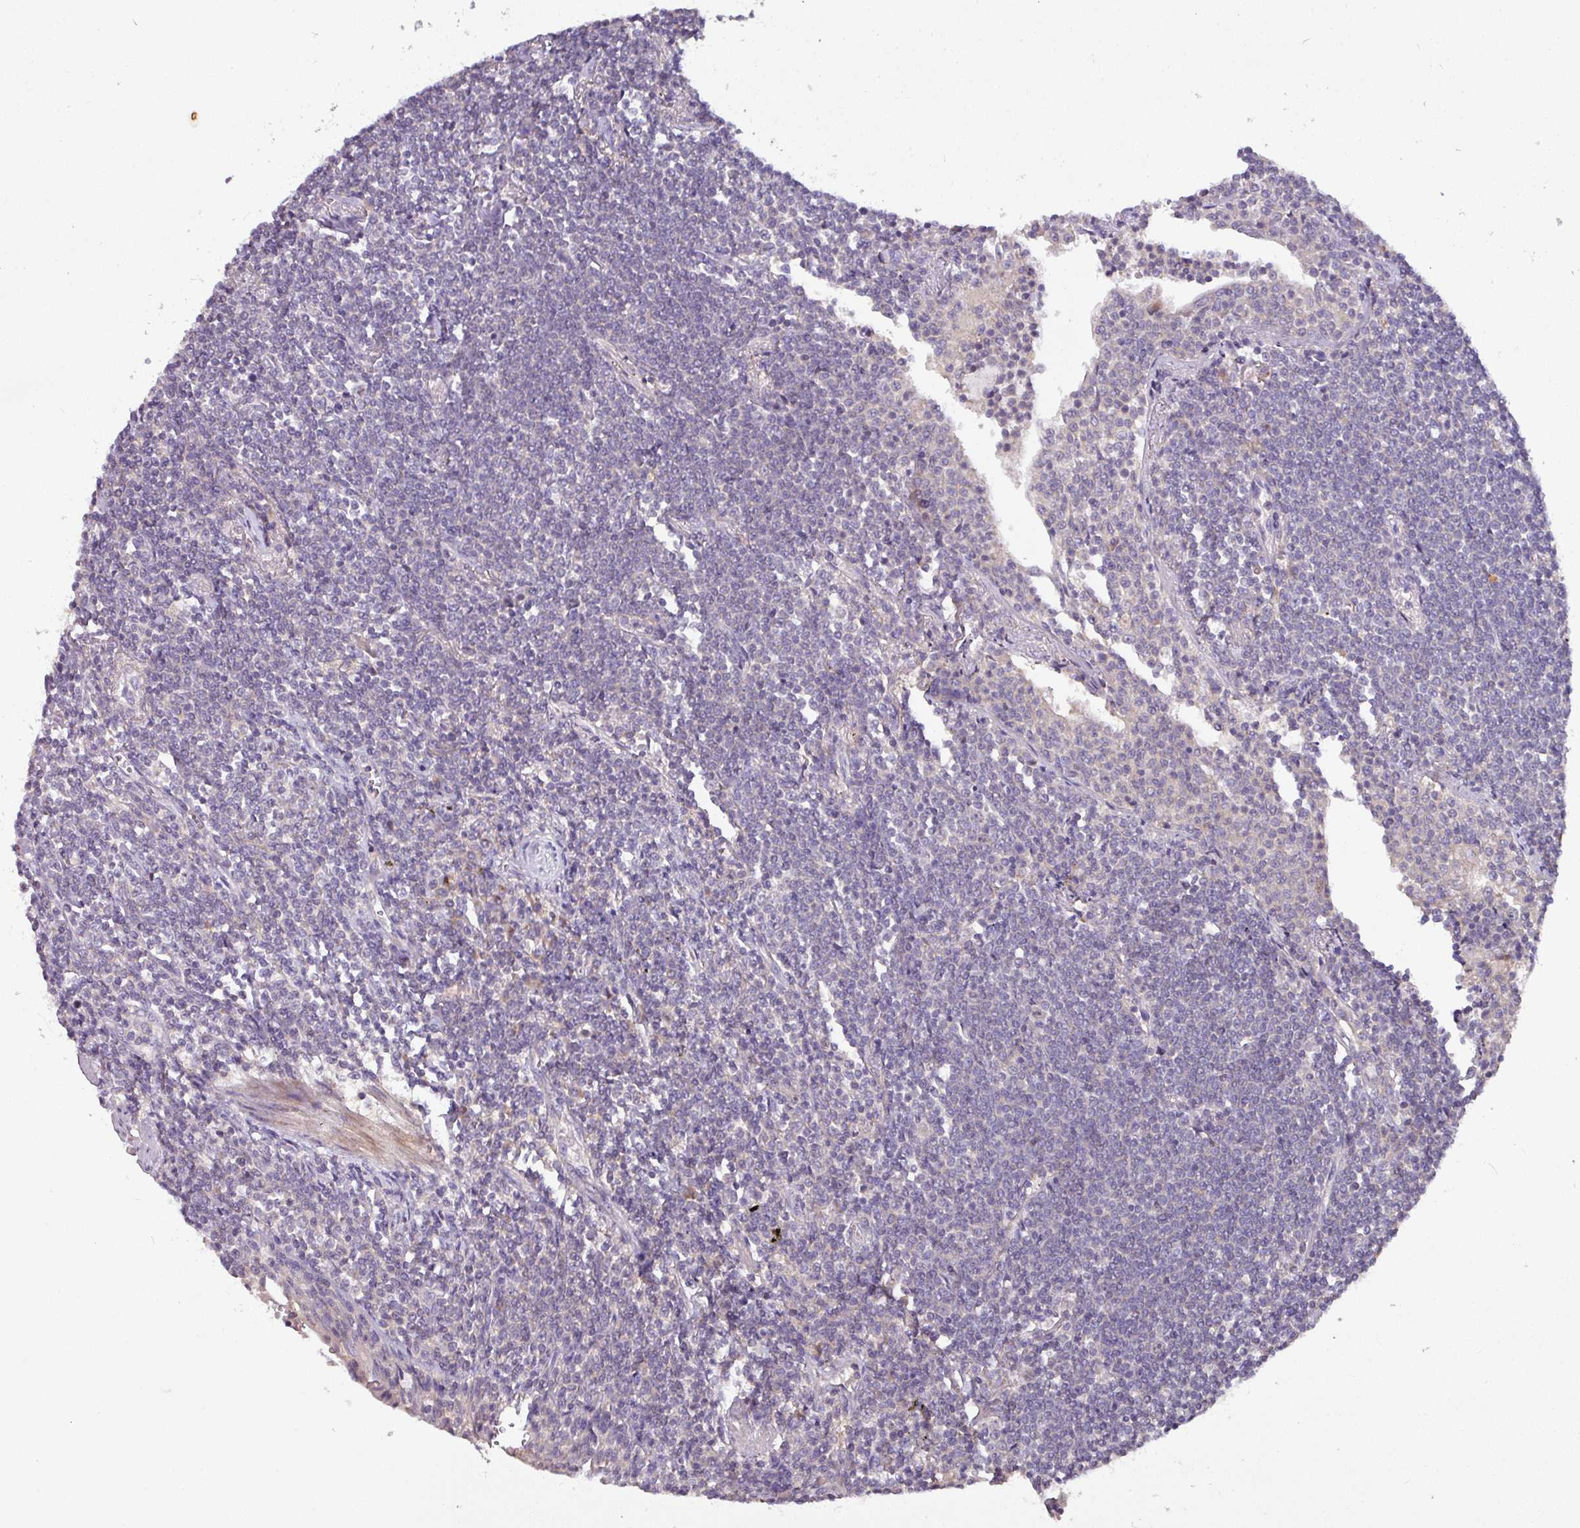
{"staining": {"intensity": "negative", "quantity": "none", "location": "none"}, "tissue": "lymphoma", "cell_type": "Tumor cells", "image_type": "cancer", "snomed": [{"axis": "morphology", "description": "Malignant lymphoma, non-Hodgkin's type, Low grade"}, {"axis": "topography", "description": "Lung"}], "caption": "There is no significant expression in tumor cells of low-grade malignant lymphoma, non-Hodgkin's type.", "gene": "AEBP2", "patient": {"sex": "female", "age": 71}}